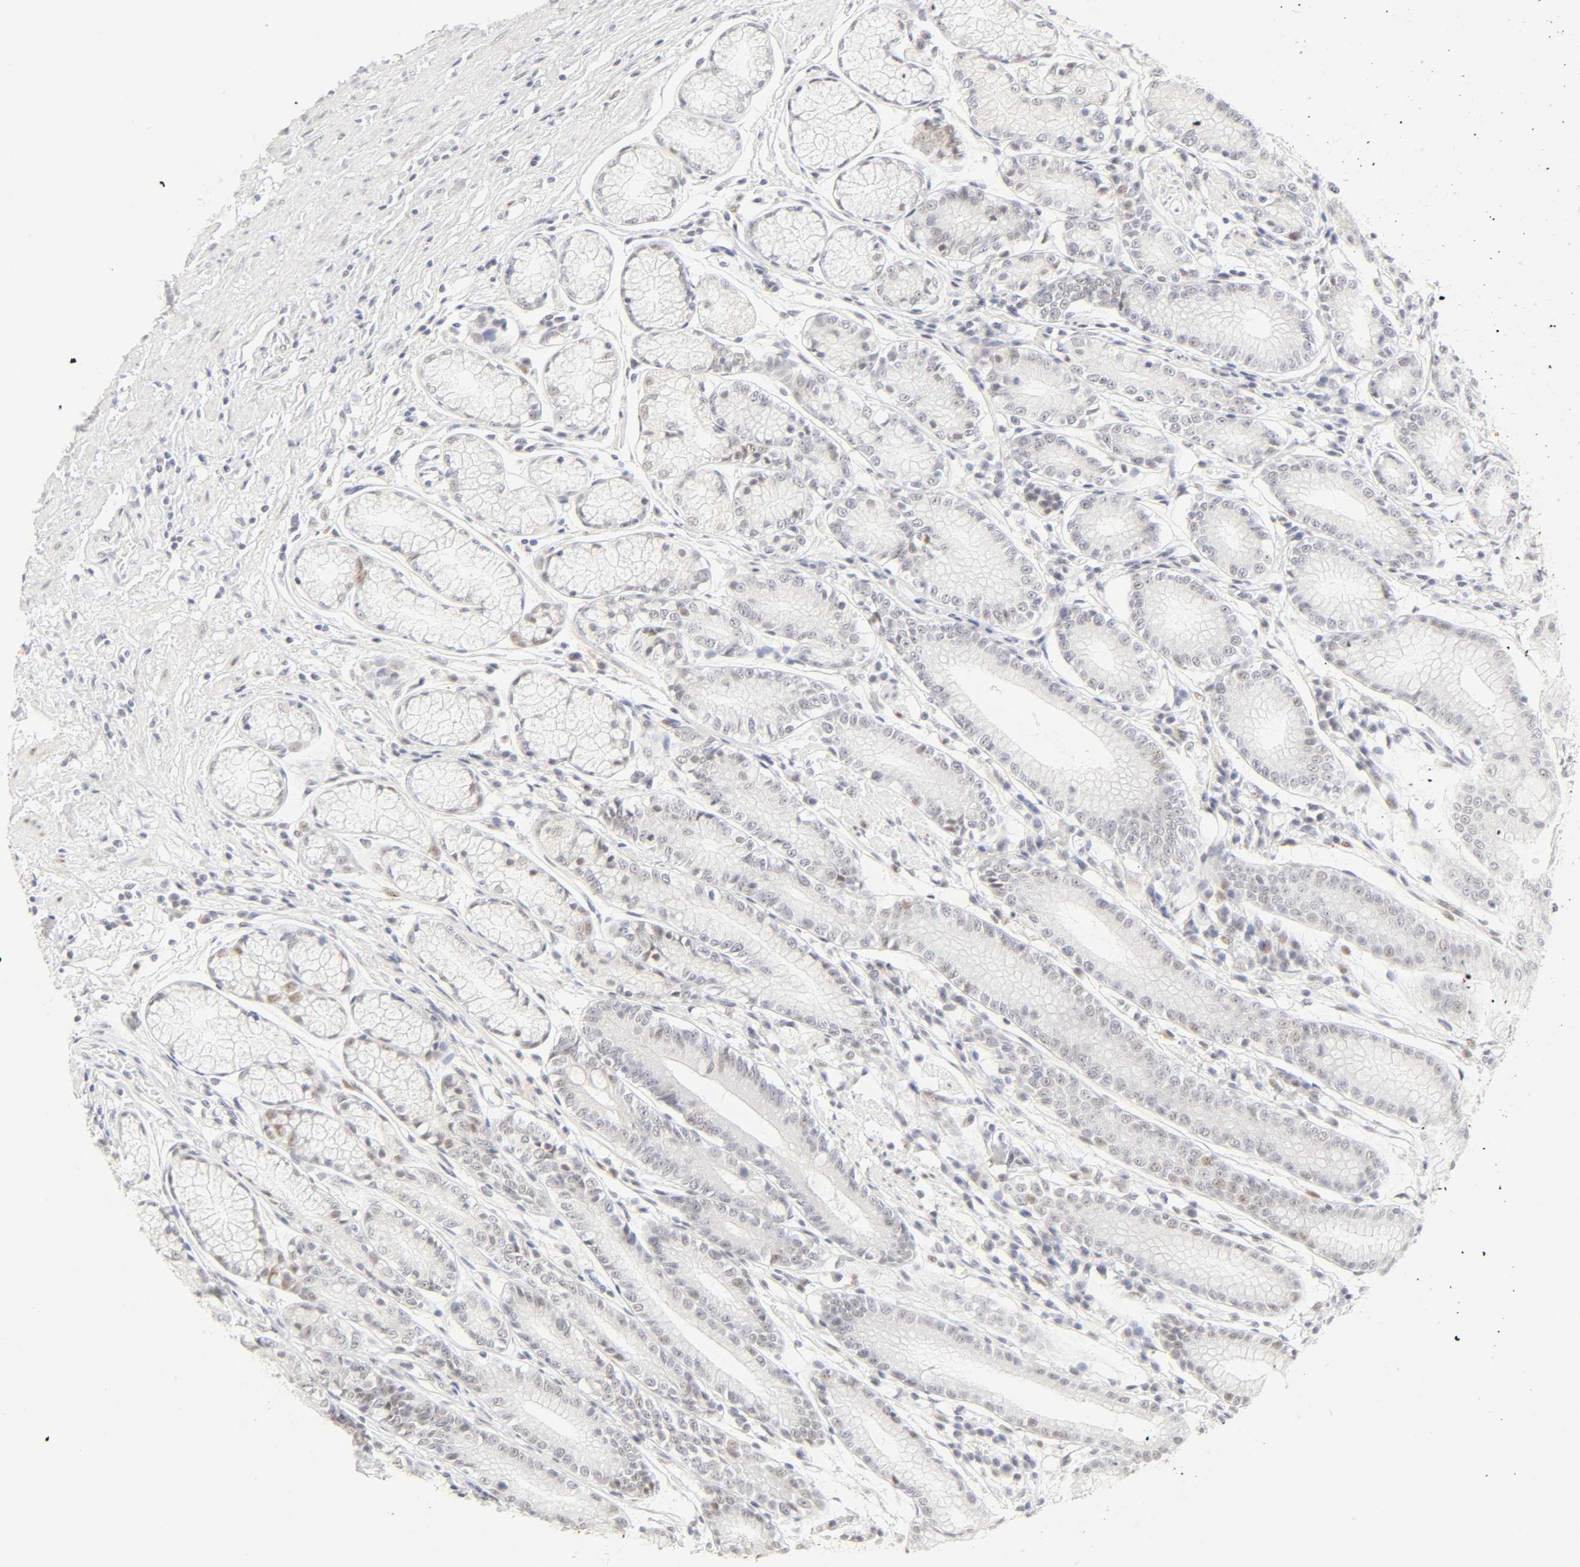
{"staining": {"intensity": "weak", "quantity": "<25%", "location": "nuclear"}, "tissue": "stomach", "cell_type": "Glandular cells", "image_type": "normal", "snomed": [{"axis": "morphology", "description": "Normal tissue, NOS"}, {"axis": "morphology", "description": "Inflammation, NOS"}, {"axis": "topography", "description": "Stomach, lower"}], "caption": "Glandular cells show no significant expression in normal stomach.", "gene": "MNAT1", "patient": {"sex": "male", "age": 59}}